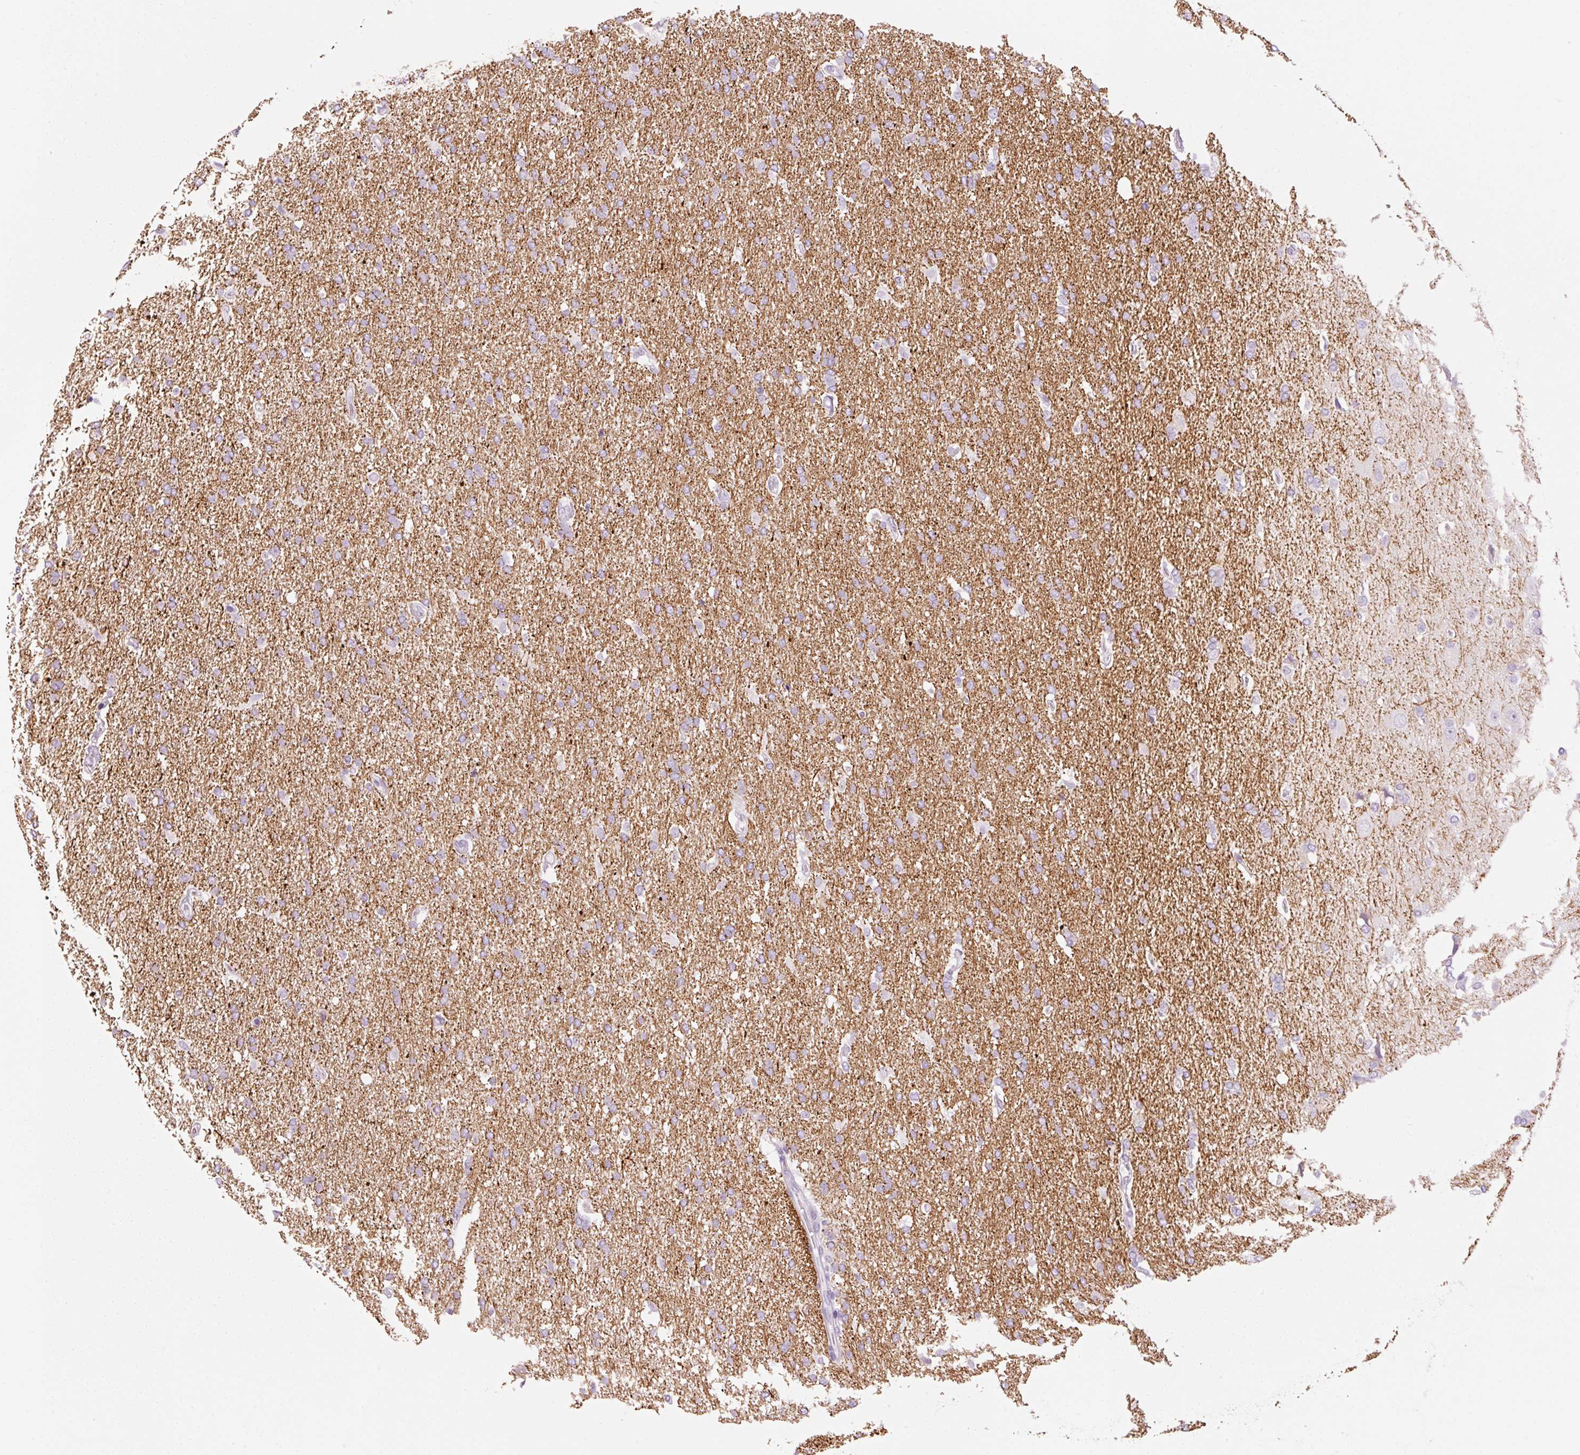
{"staining": {"intensity": "negative", "quantity": "none", "location": "none"}, "tissue": "glioma", "cell_type": "Tumor cells", "image_type": "cancer", "snomed": [{"axis": "morphology", "description": "Glioma, malignant, High grade"}, {"axis": "topography", "description": "Brain"}], "caption": "This micrograph is of high-grade glioma (malignant) stained with immunohistochemistry (IHC) to label a protein in brown with the nuclei are counter-stained blue. There is no positivity in tumor cells. The staining was performed using DAB (3,3'-diaminobenzidine) to visualize the protein expression in brown, while the nuclei were stained in blue with hematoxylin (Magnification: 20x).", "gene": "ANKRD20A1", "patient": {"sex": "male", "age": 72}}